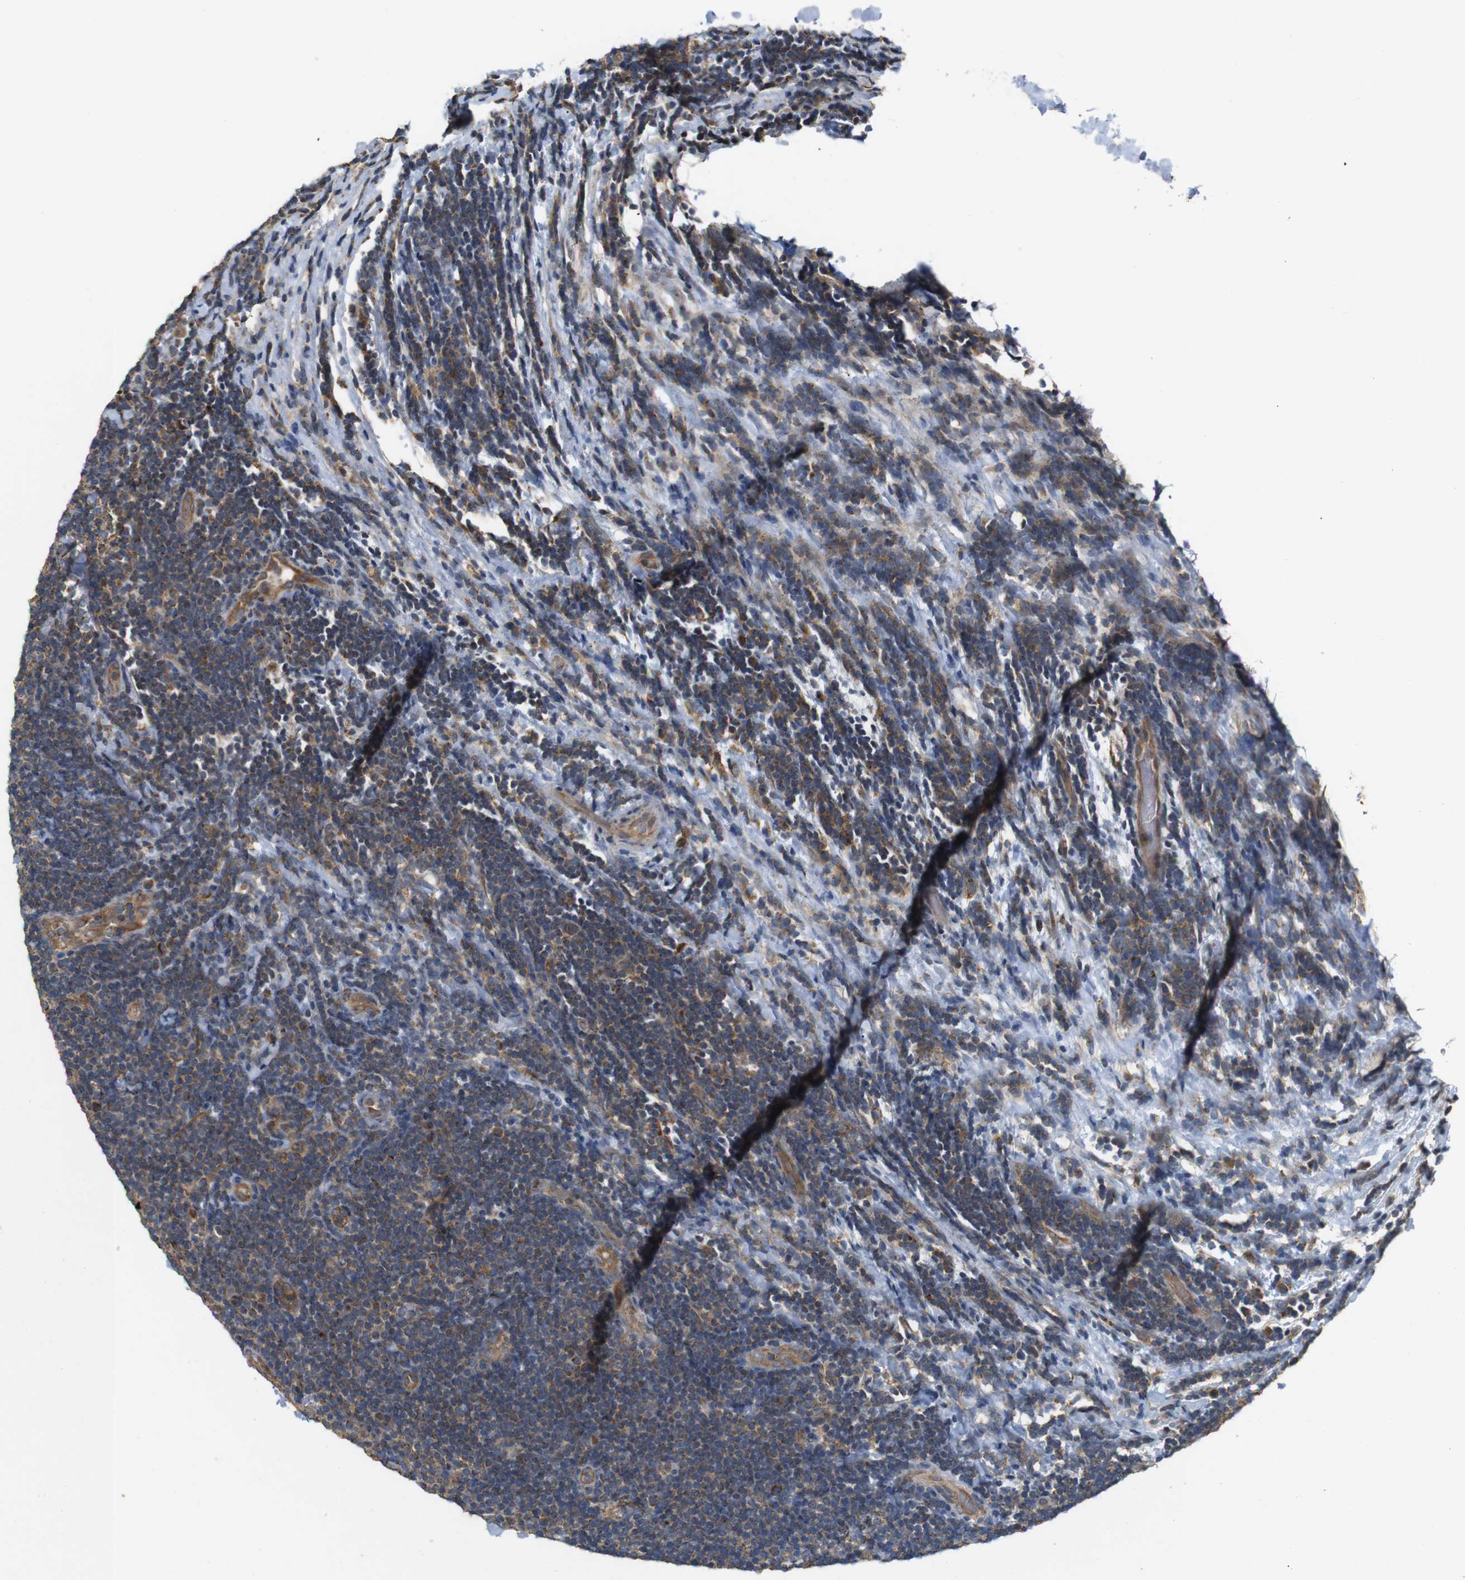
{"staining": {"intensity": "moderate", "quantity": ">75%", "location": "cytoplasmic/membranous"}, "tissue": "lymphoma", "cell_type": "Tumor cells", "image_type": "cancer", "snomed": [{"axis": "morphology", "description": "Malignant lymphoma, non-Hodgkin's type, Low grade"}, {"axis": "topography", "description": "Lymph node"}], "caption": "The immunohistochemical stain highlights moderate cytoplasmic/membranous positivity in tumor cells of lymphoma tissue. (Stains: DAB in brown, nuclei in blue, Microscopy: brightfield microscopy at high magnification).", "gene": "KSR1", "patient": {"sex": "male", "age": 83}}